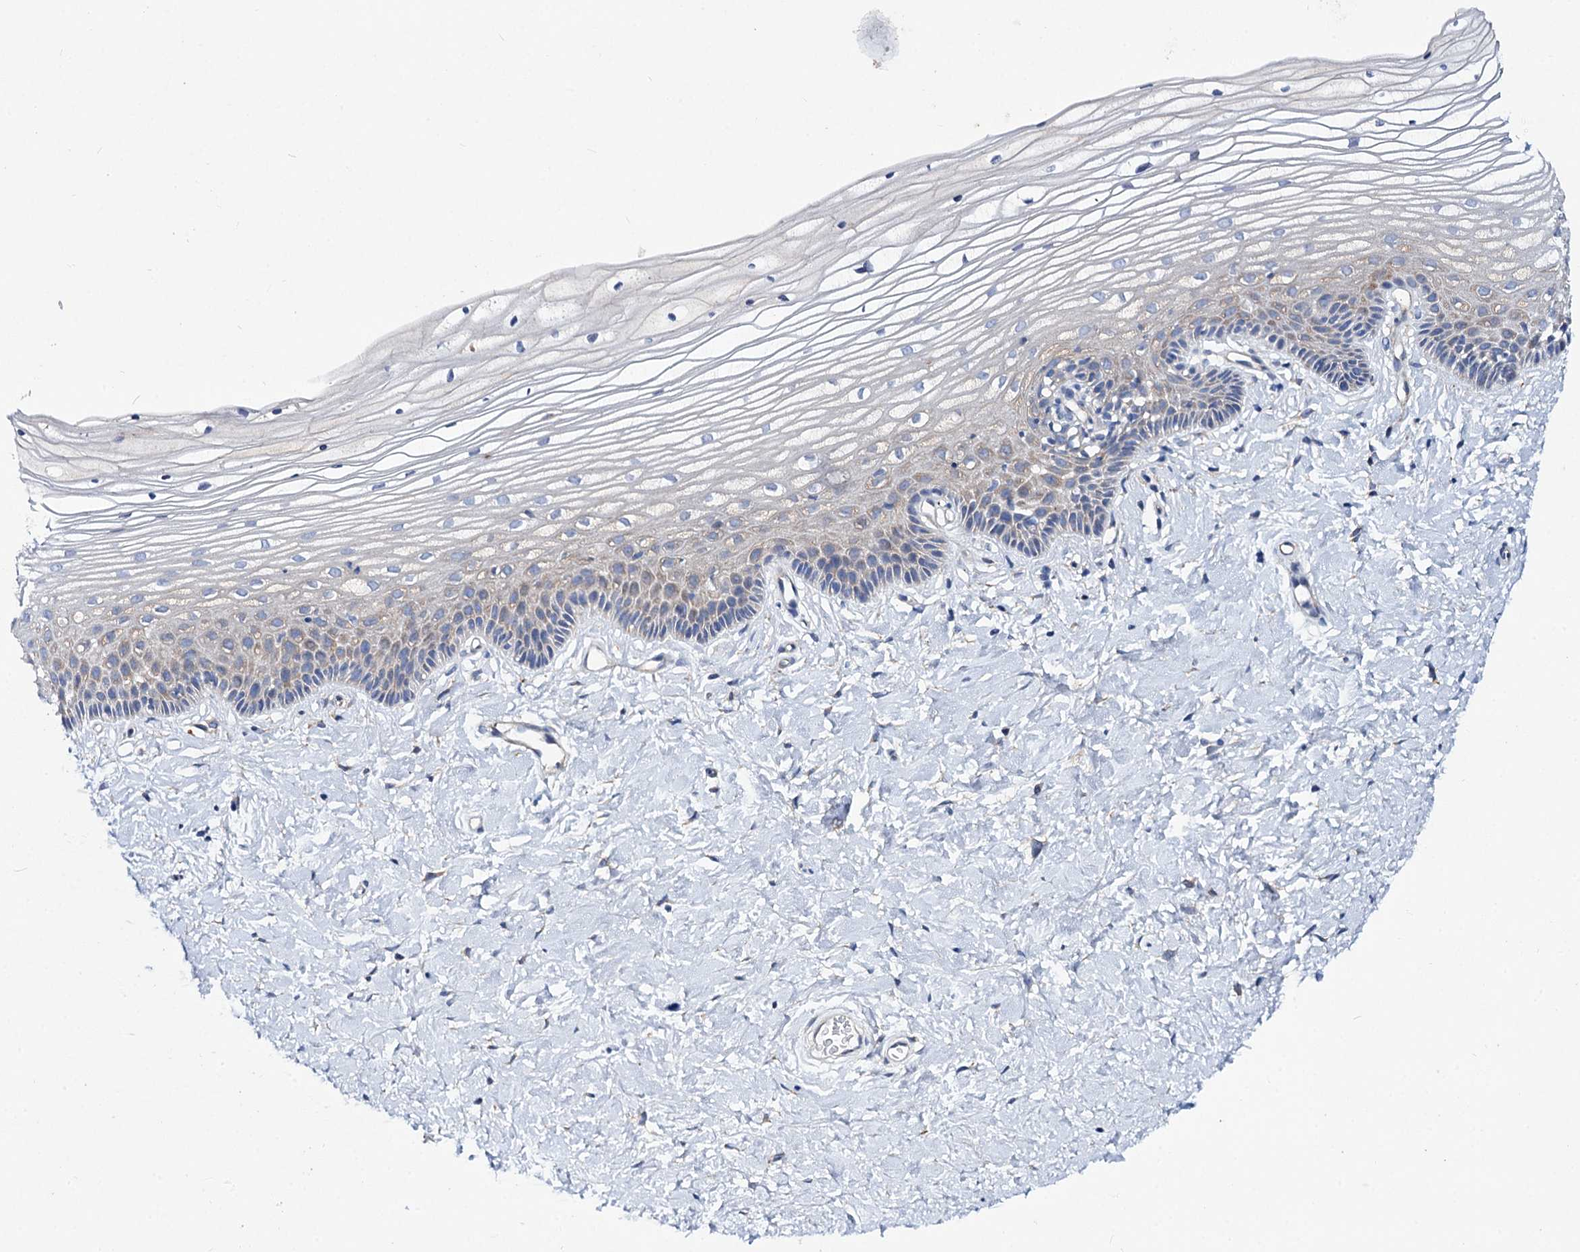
{"staining": {"intensity": "negative", "quantity": "none", "location": "none"}, "tissue": "vagina", "cell_type": "Squamous epithelial cells", "image_type": "normal", "snomed": [{"axis": "morphology", "description": "Normal tissue, NOS"}, {"axis": "topography", "description": "Vagina"}, {"axis": "topography", "description": "Cervix"}], "caption": "Immunohistochemistry (IHC) of normal vagina exhibits no expression in squamous epithelial cells. (DAB (3,3'-diaminobenzidine) IHC, high magnification).", "gene": "TRIM55", "patient": {"sex": "female", "age": 40}}